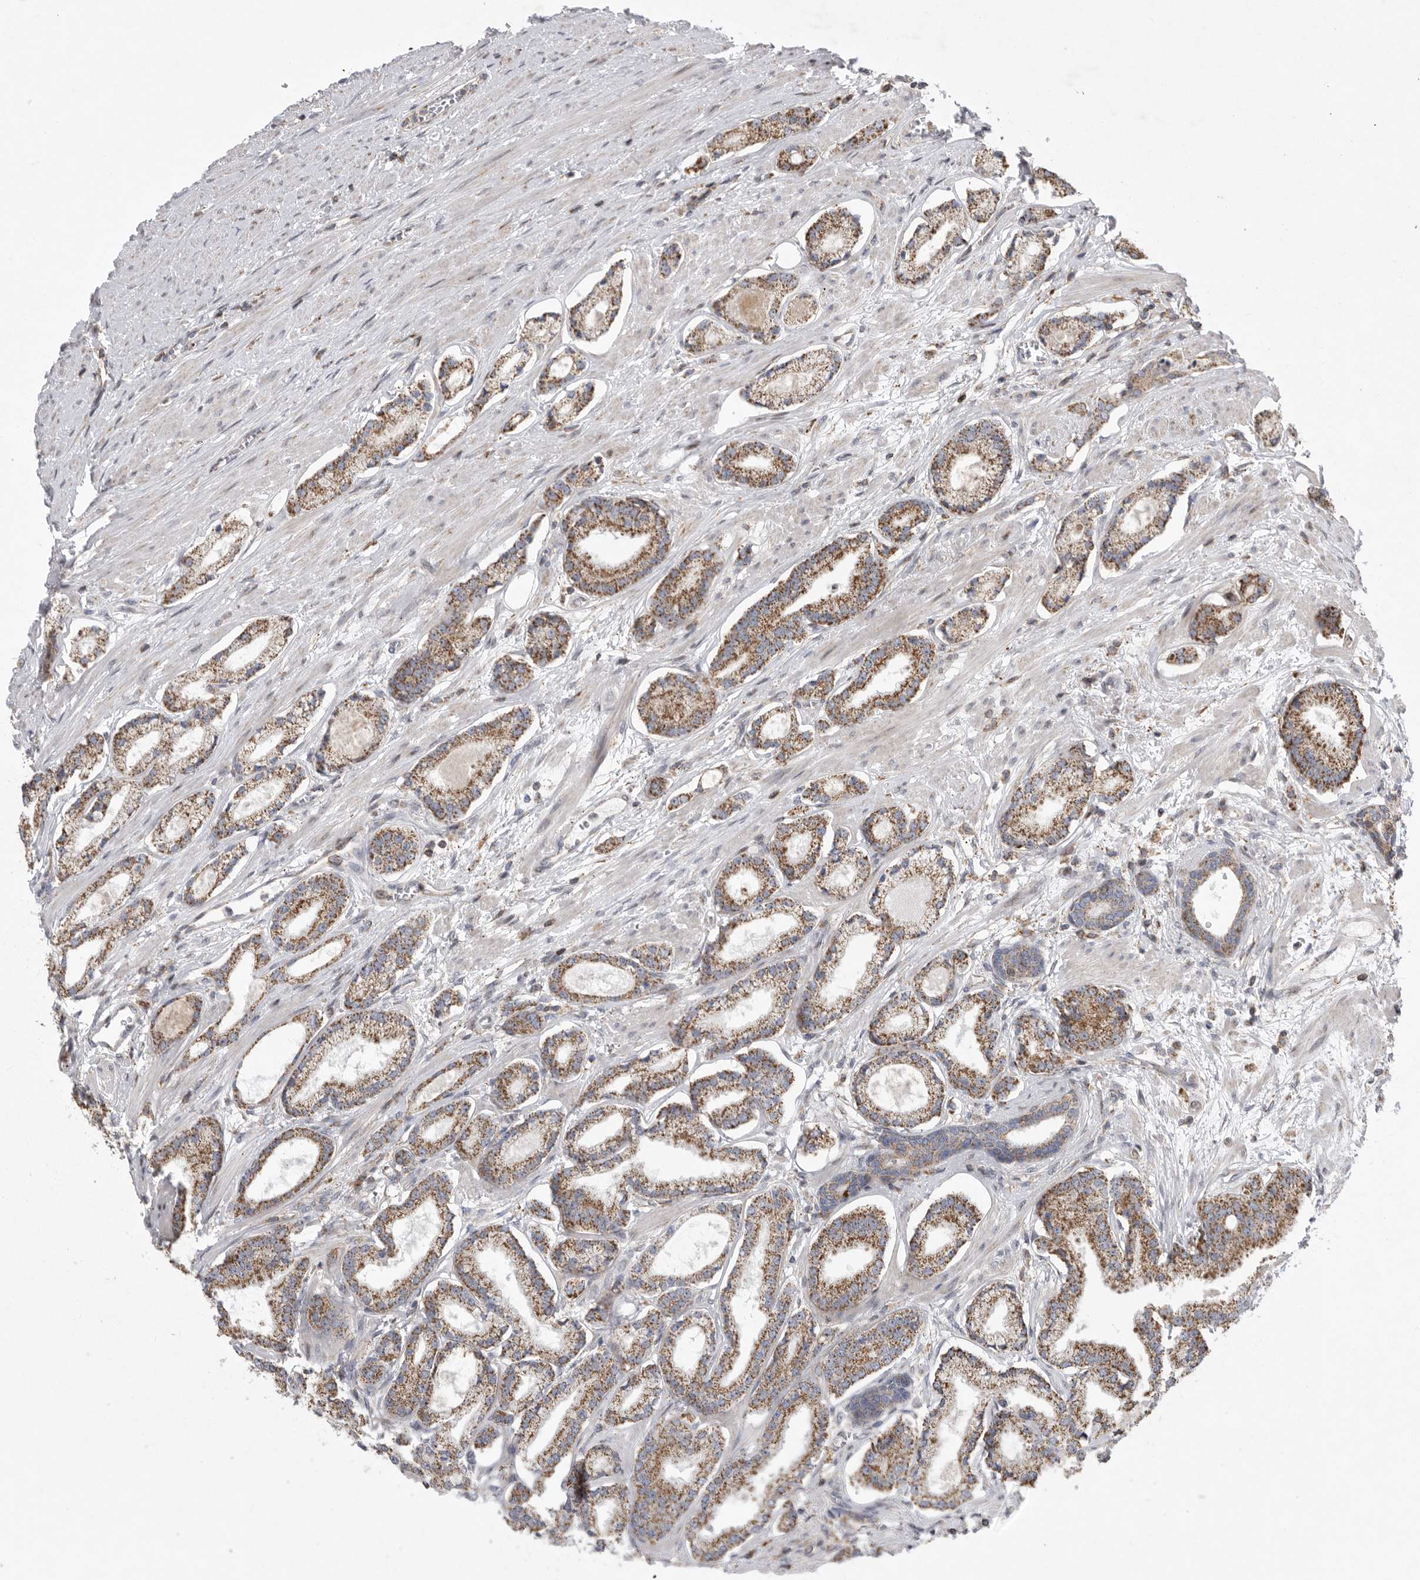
{"staining": {"intensity": "moderate", "quantity": ">75%", "location": "cytoplasmic/membranous"}, "tissue": "prostate cancer", "cell_type": "Tumor cells", "image_type": "cancer", "snomed": [{"axis": "morphology", "description": "Adenocarcinoma, Low grade"}, {"axis": "topography", "description": "Prostate"}], "caption": "A high-resolution histopathology image shows IHC staining of prostate low-grade adenocarcinoma, which displays moderate cytoplasmic/membranous expression in about >75% of tumor cells.", "gene": "MPZL1", "patient": {"sex": "male", "age": 60}}